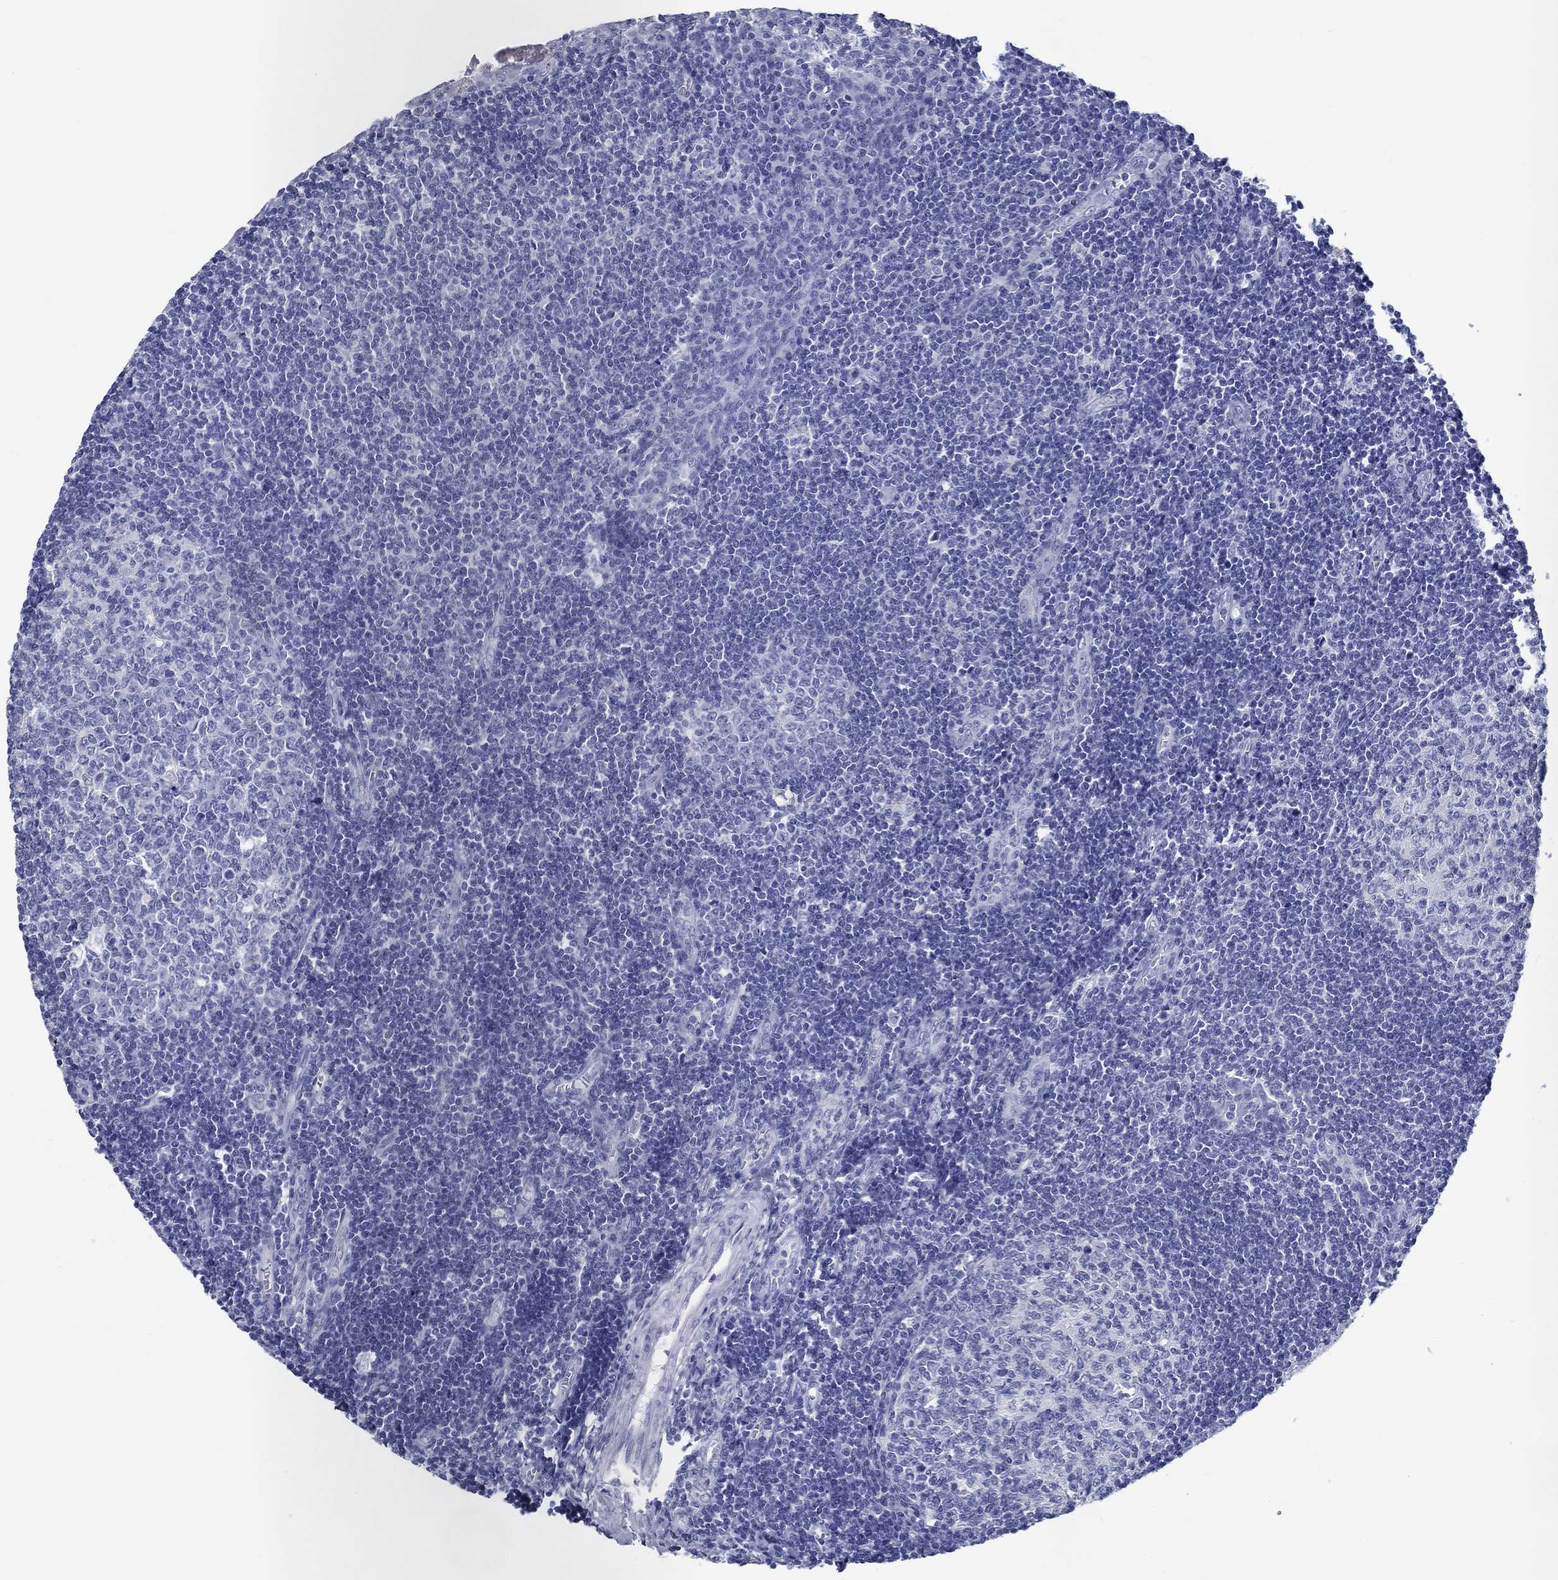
{"staining": {"intensity": "negative", "quantity": "none", "location": "none"}, "tissue": "tonsil", "cell_type": "Germinal center cells", "image_type": "normal", "snomed": [{"axis": "morphology", "description": "Normal tissue, NOS"}, {"axis": "topography", "description": "Tonsil"}], "caption": "Unremarkable tonsil was stained to show a protein in brown. There is no significant positivity in germinal center cells. (DAB (3,3'-diaminobenzidine) IHC with hematoxylin counter stain).", "gene": "BSPRY", "patient": {"sex": "female", "age": 13}}